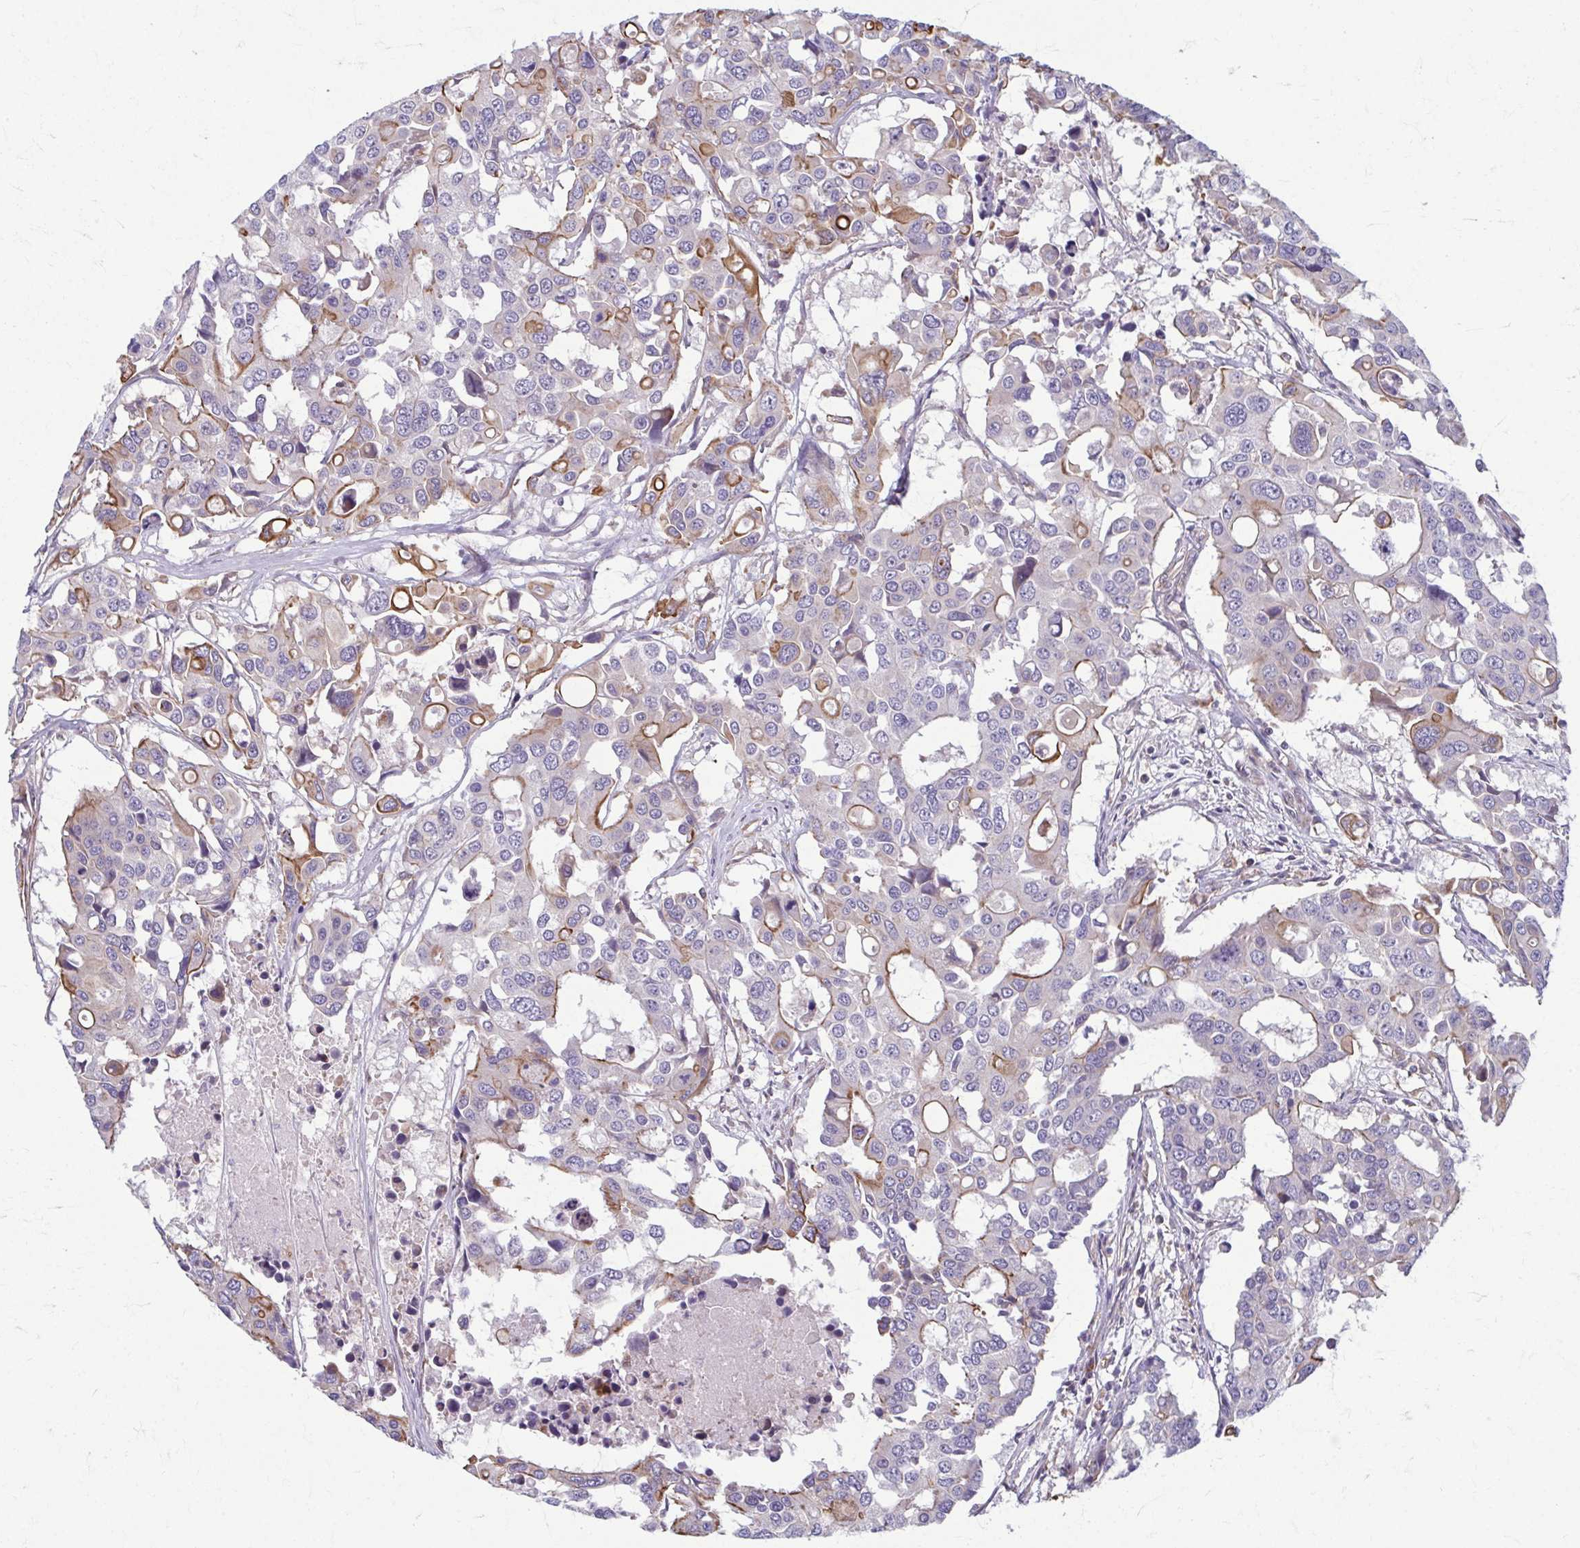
{"staining": {"intensity": "moderate", "quantity": "<25%", "location": "cytoplasmic/membranous"}, "tissue": "colorectal cancer", "cell_type": "Tumor cells", "image_type": "cancer", "snomed": [{"axis": "morphology", "description": "Adenocarcinoma, NOS"}, {"axis": "topography", "description": "Colon"}], "caption": "A brown stain shows moderate cytoplasmic/membranous positivity of a protein in colorectal cancer (adenocarcinoma) tumor cells.", "gene": "EID2B", "patient": {"sex": "male", "age": 77}}